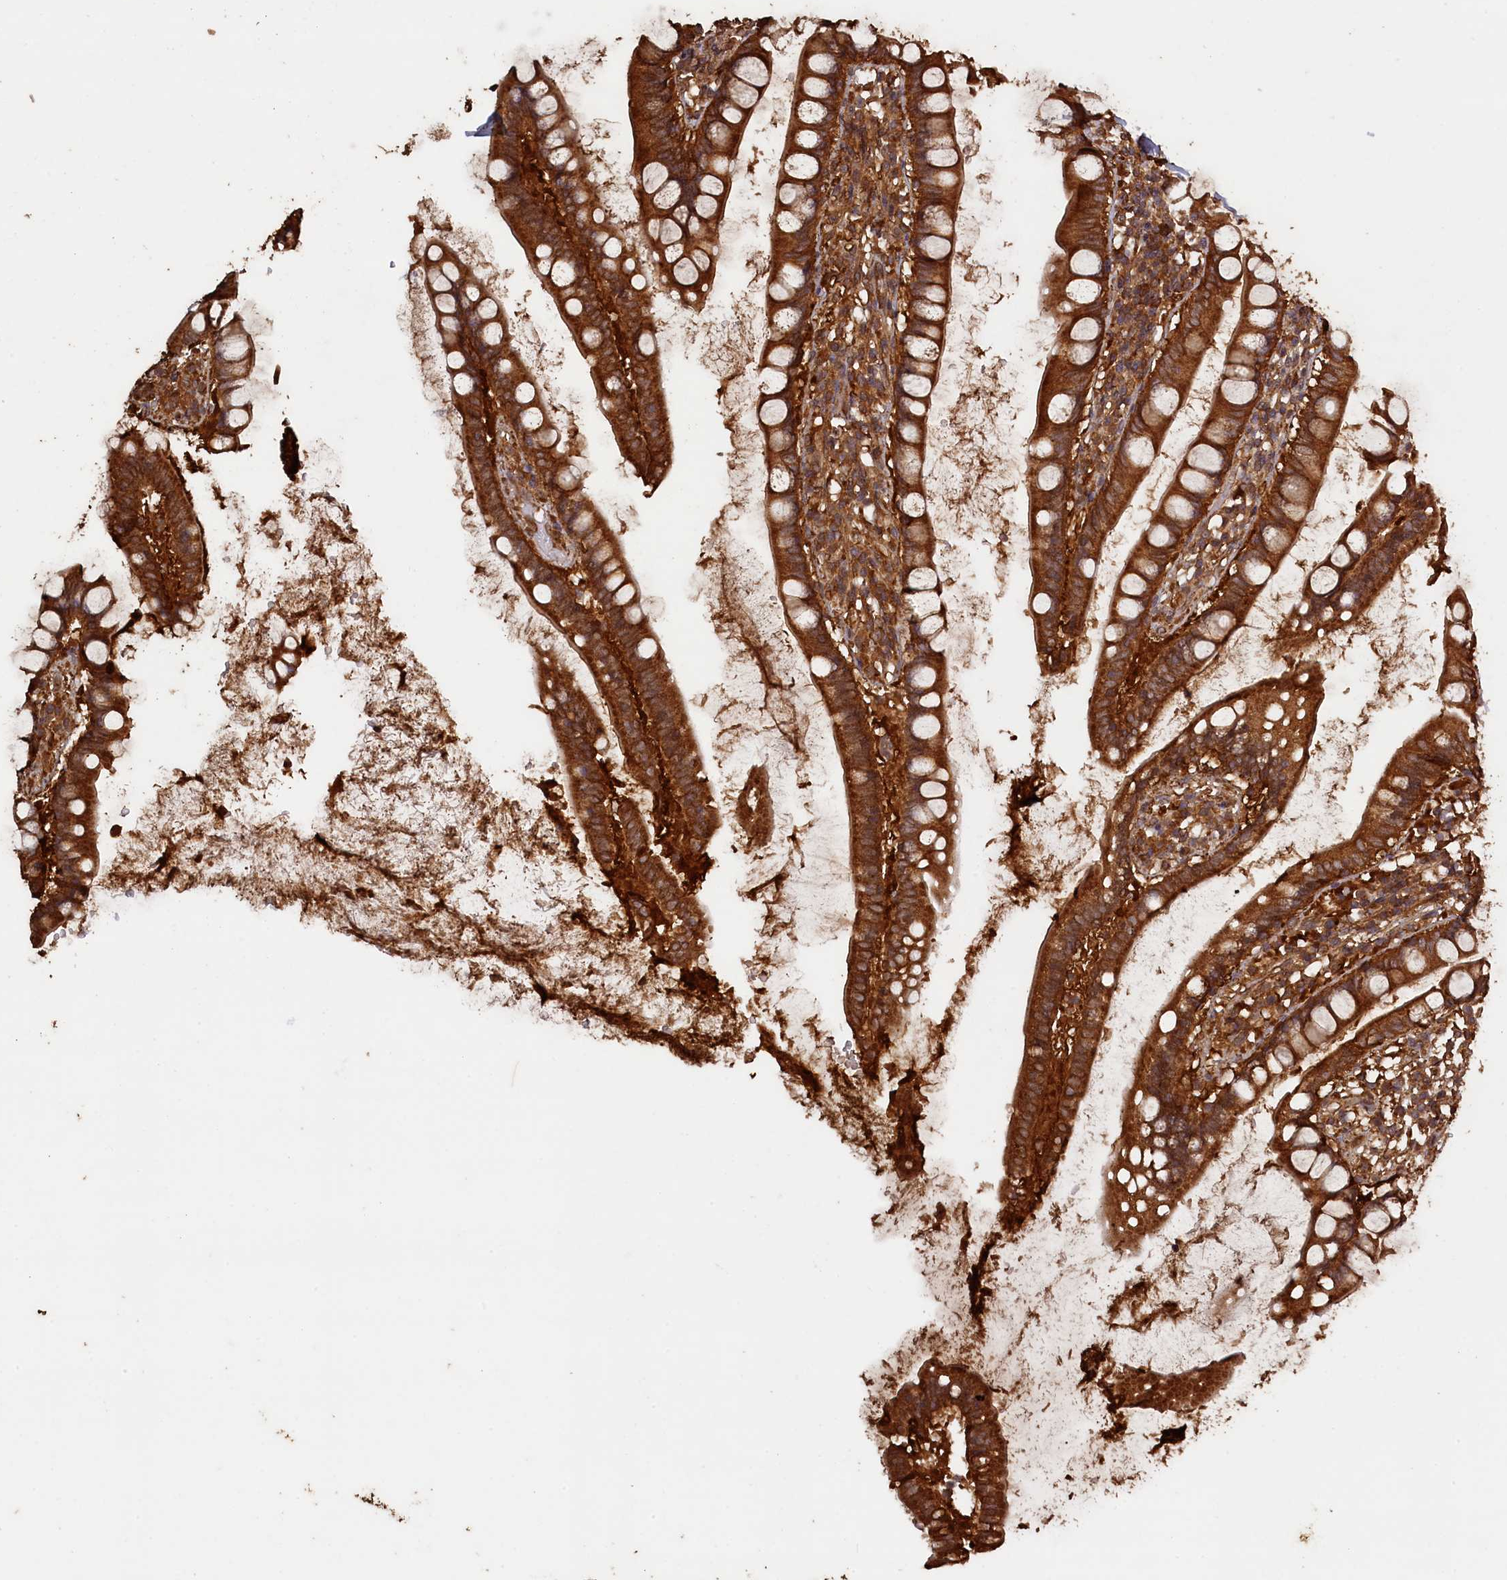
{"staining": {"intensity": "strong", "quantity": ">75%", "location": "cytoplasmic/membranous"}, "tissue": "small intestine", "cell_type": "Glandular cells", "image_type": "normal", "snomed": [{"axis": "morphology", "description": "Normal tissue, NOS"}, {"axis": "topography", "description": "Small intestine"}], "caption": "Human small intestine stained with a brown dye exhibits strong cytoplasmic/membranous positive expression in about >75% of glandular cells.", "gene": "SNX33", "patient": {"sex": "female", "age": 84}}